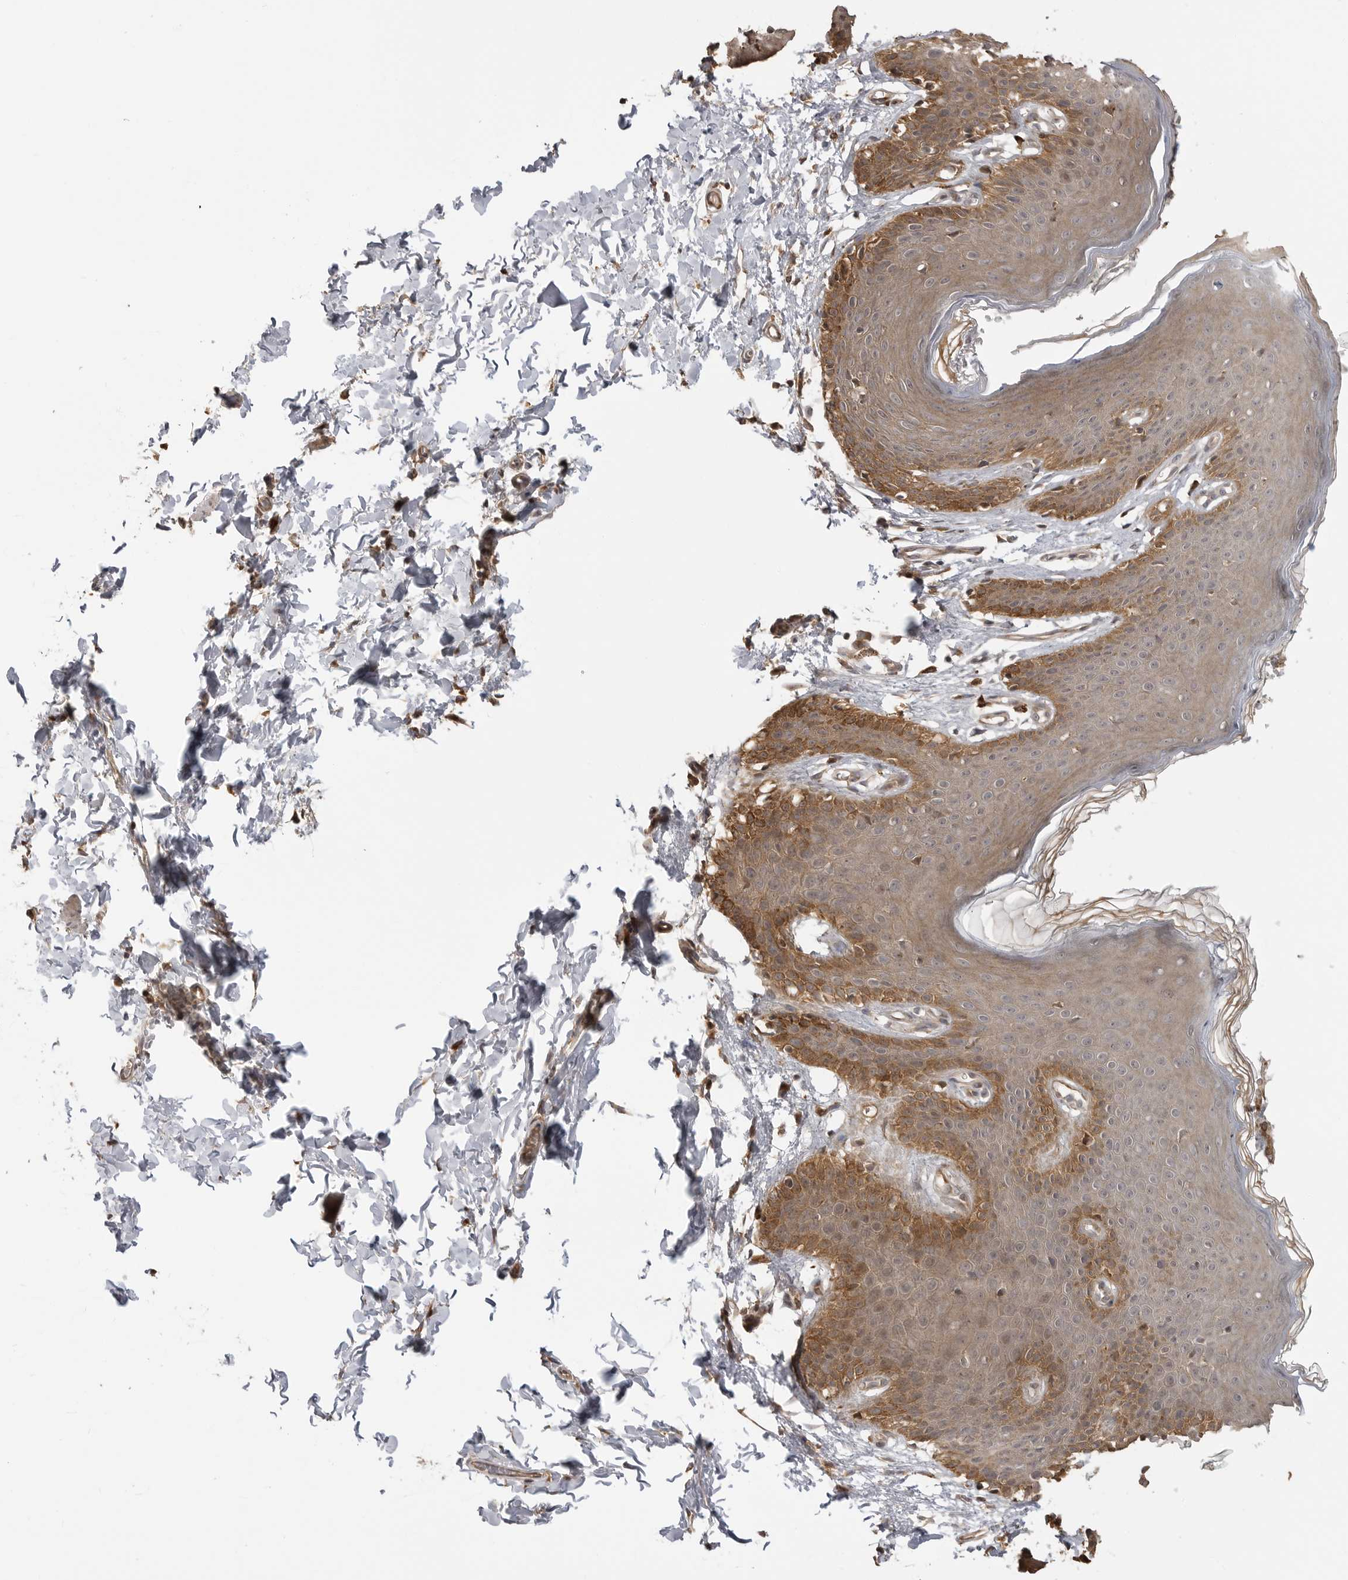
{"staining": {"intensity": "moderate", "quantity": ">75%", "location": "cytoplasmic/membranous"}, "tissue": "skin", "cell_type": "Epidermal cells", "image_type": "normal", "snomed": [{"axis": "morphology", "description": "Normal tissue, NOS"}, {"axis": "topography", "description": "Vulva"}], "caption": "Brown immunohistochemical staining in benign human skin reveals moderate cytoplasmic/membranous positivity in about >75% of epidermal cells. (brown staining indicates protein expression, while blue staining denotes nuclei).", "gene": "IDO1", "patient": {"sex": "female", "age": 66}}